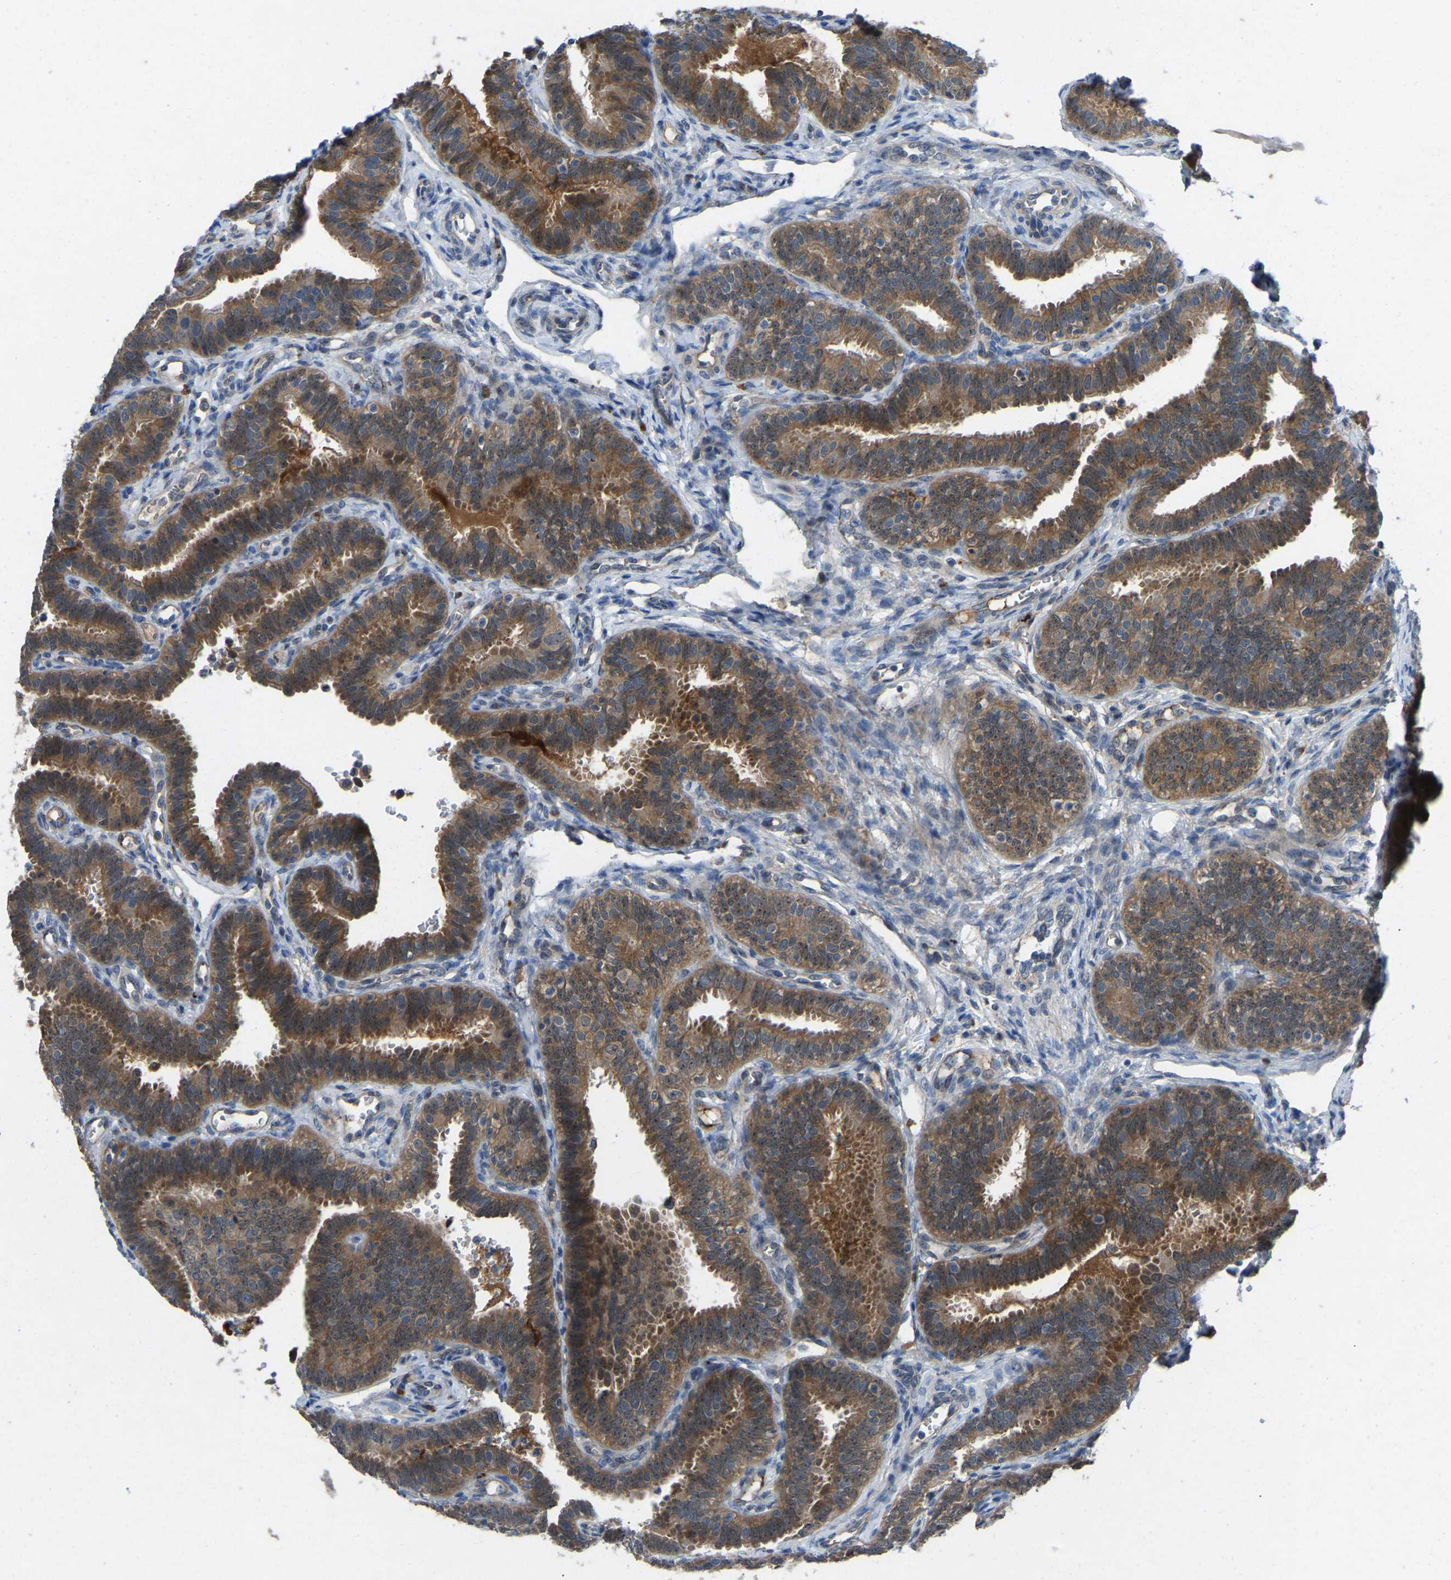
{"staining": {"intensity": "moderate", "quantity": ">75%", "location": "cytoplasmic/membranous"}, "tissue": "fallopian tube", "cell_type": "Glandular cells", "image_type": "normal", "snomed": [{"axis": "morphology", "description": "Normal tissue, NOS"}, {"axis": "topography", "description": "Fallopian tube"}, {"axis": "topography", "description": "Placenta"}], "caption": "Human fallopian tube stained with a brown dye demonstrates moderate cytoplasmic/membranous positive expression in about >75% of glandular cells.", "gene": "FHIT", "patient": {"sex": "female", "age": 34}}